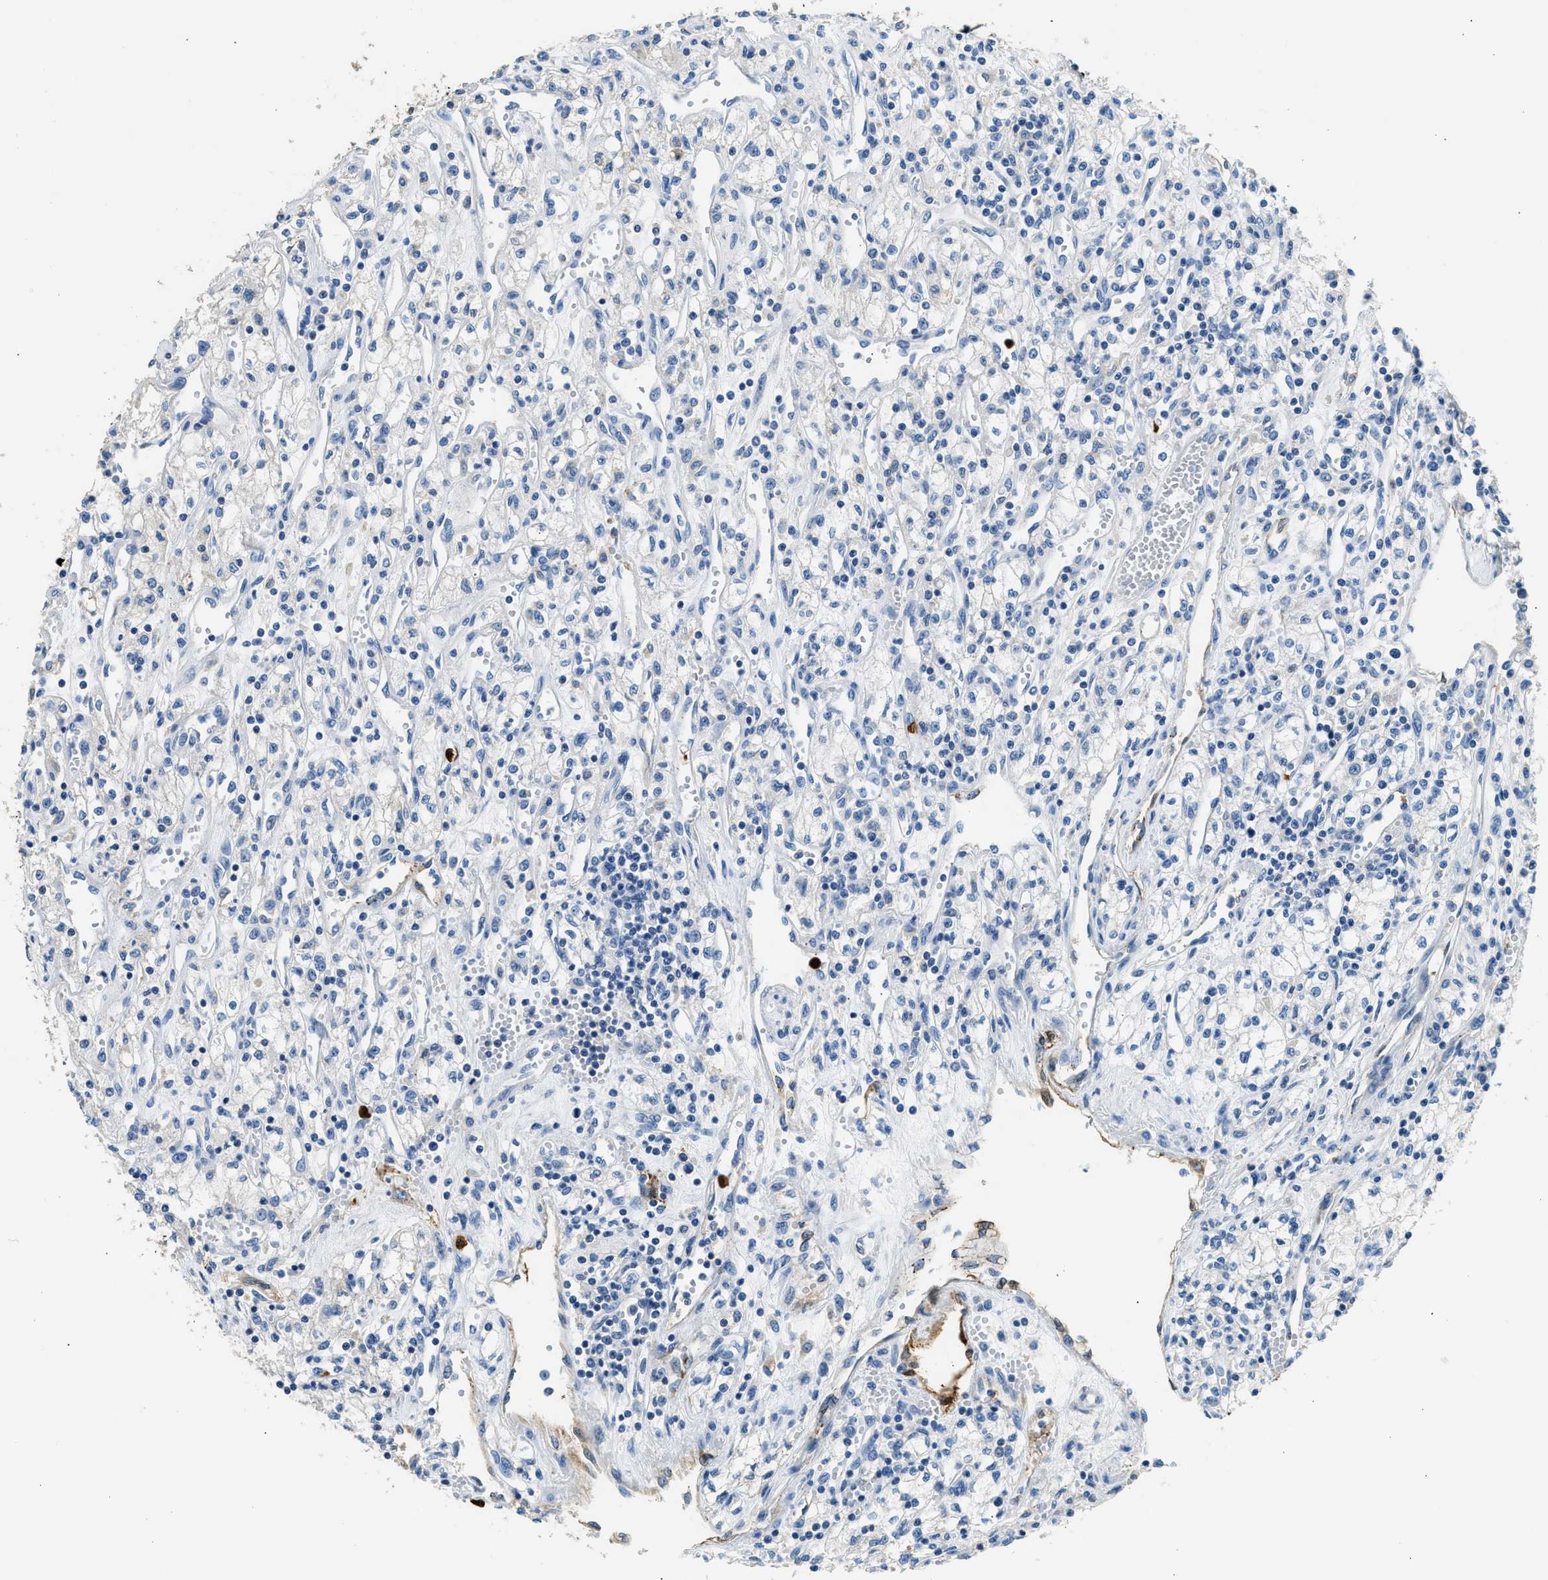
{"staining": {"intensity": "negative", "quantity": "none", "location": "none"}, "tissue": "renal cancer", "cell_type": "Tumor cells", "image_type": "cancer", "snomed": [{"axis": "morphology", "description": "Adenocarcinoma, NOS"}, {"axis": "topography", "description": "Kidney"}], "caption": "A histopathology image of human renal adenocarcinoma is negative for staining in tumor cells. Brightfield microscopy of immunohistochemistry (IHC) stained with DAB (brown) and hematoxylin (blue), captured at high magnification.", "gene": "ANXA3", "patient": {"sex": "male", "age": 59}}